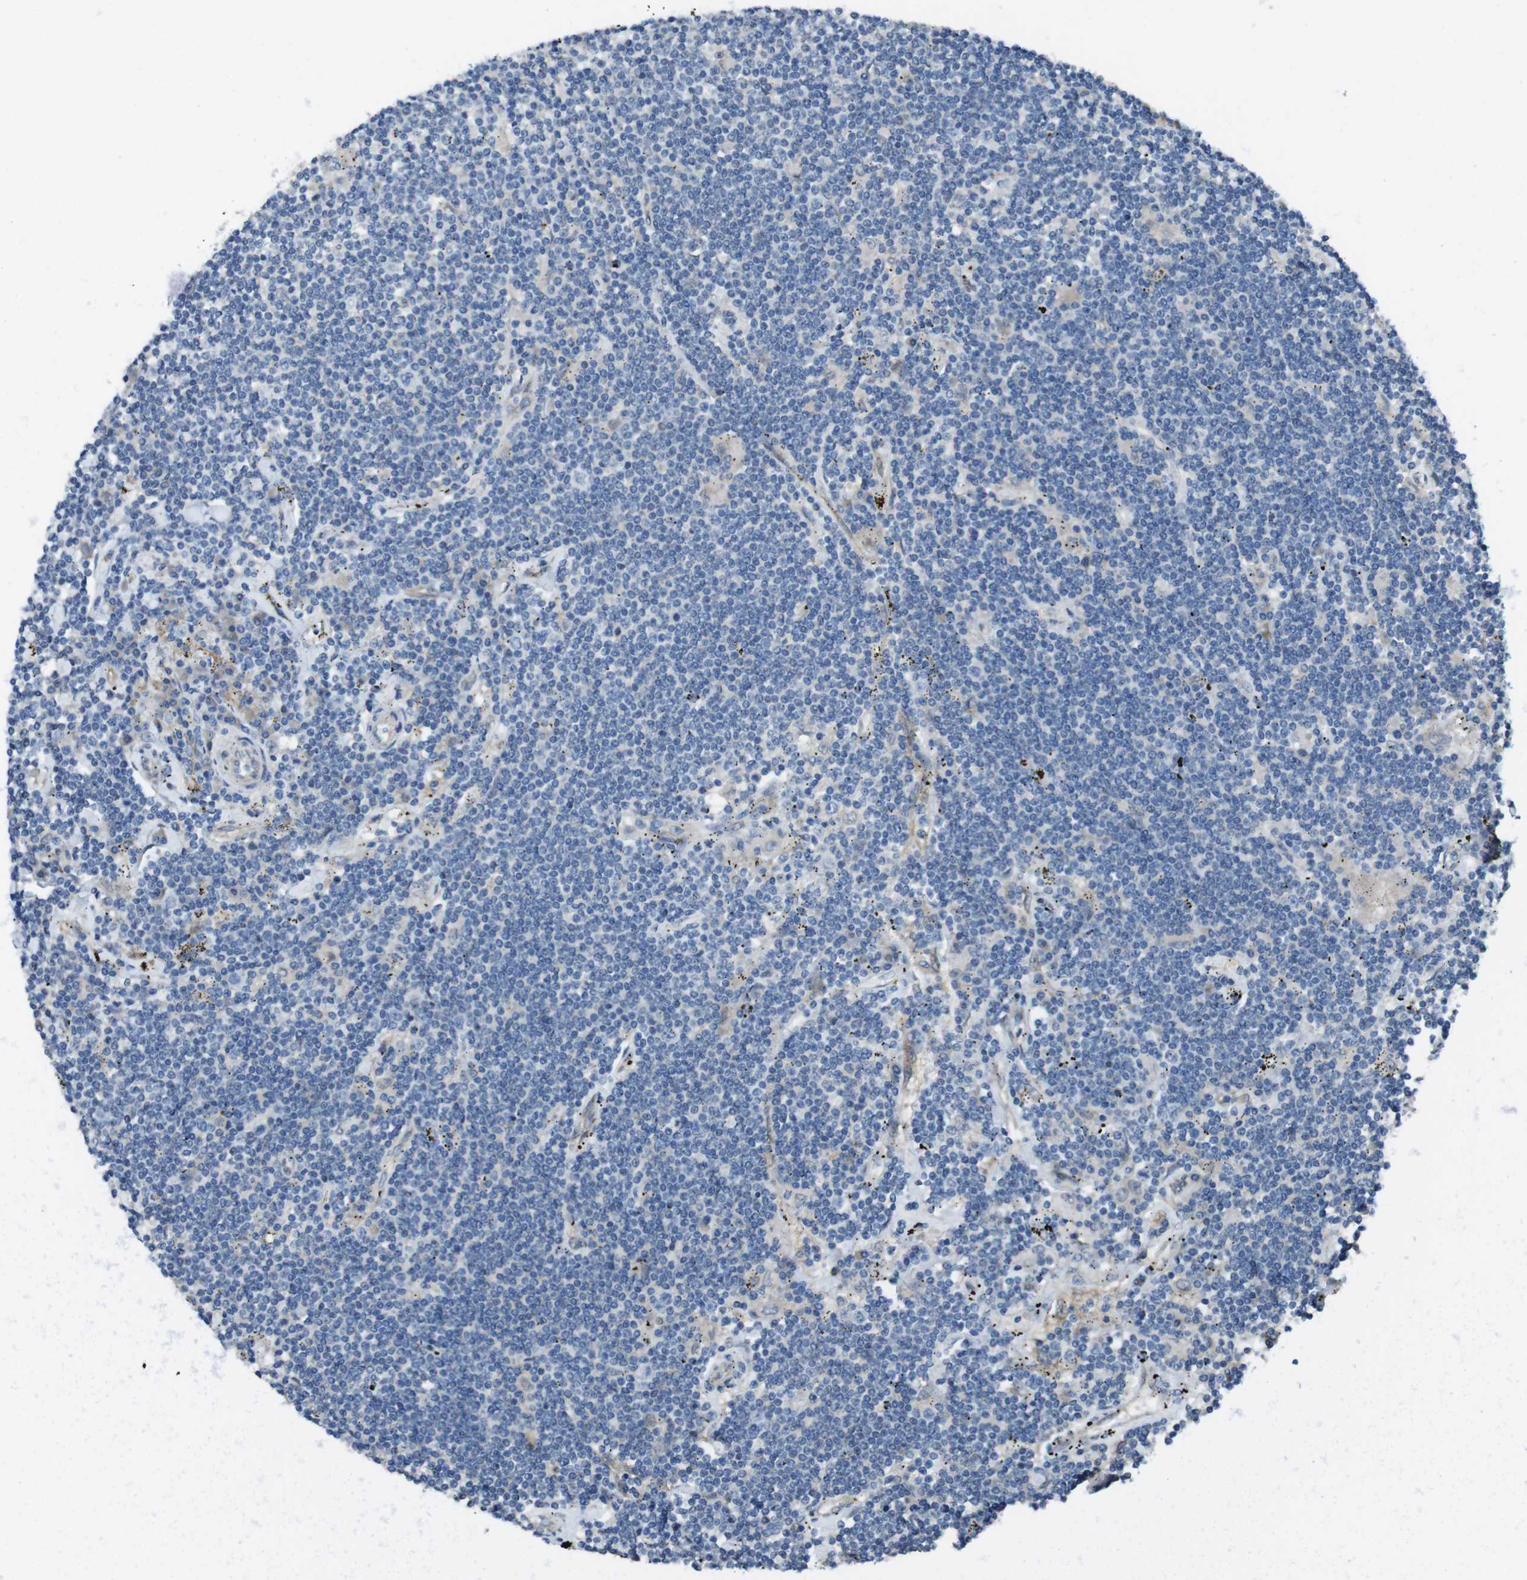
{"staining": {"intensity": "negative", "quantity": "none", "location": "none"}, "tissue": "lymphoma", "cell_type": "Tumor cells", "image_type": "cancer", "snomed": [{"axis": "morphology", "description": "Malignant lymphoma, non-Hodgkin's type, Low grade"}, {"axis": "topography", "description": "Spleen"}], "caption": "Immunohistochemistry of malignant lymphoma, non-Hodgkin's type (low-grade) demonstrates no staining in tumor cells. (Brightfield microscopy of DAB (3,3'-diaminobenzidine) immunohistochemistry at high magnification).", "gene": "RAB6A", "patient": {"sex": "male", "age": 76}}